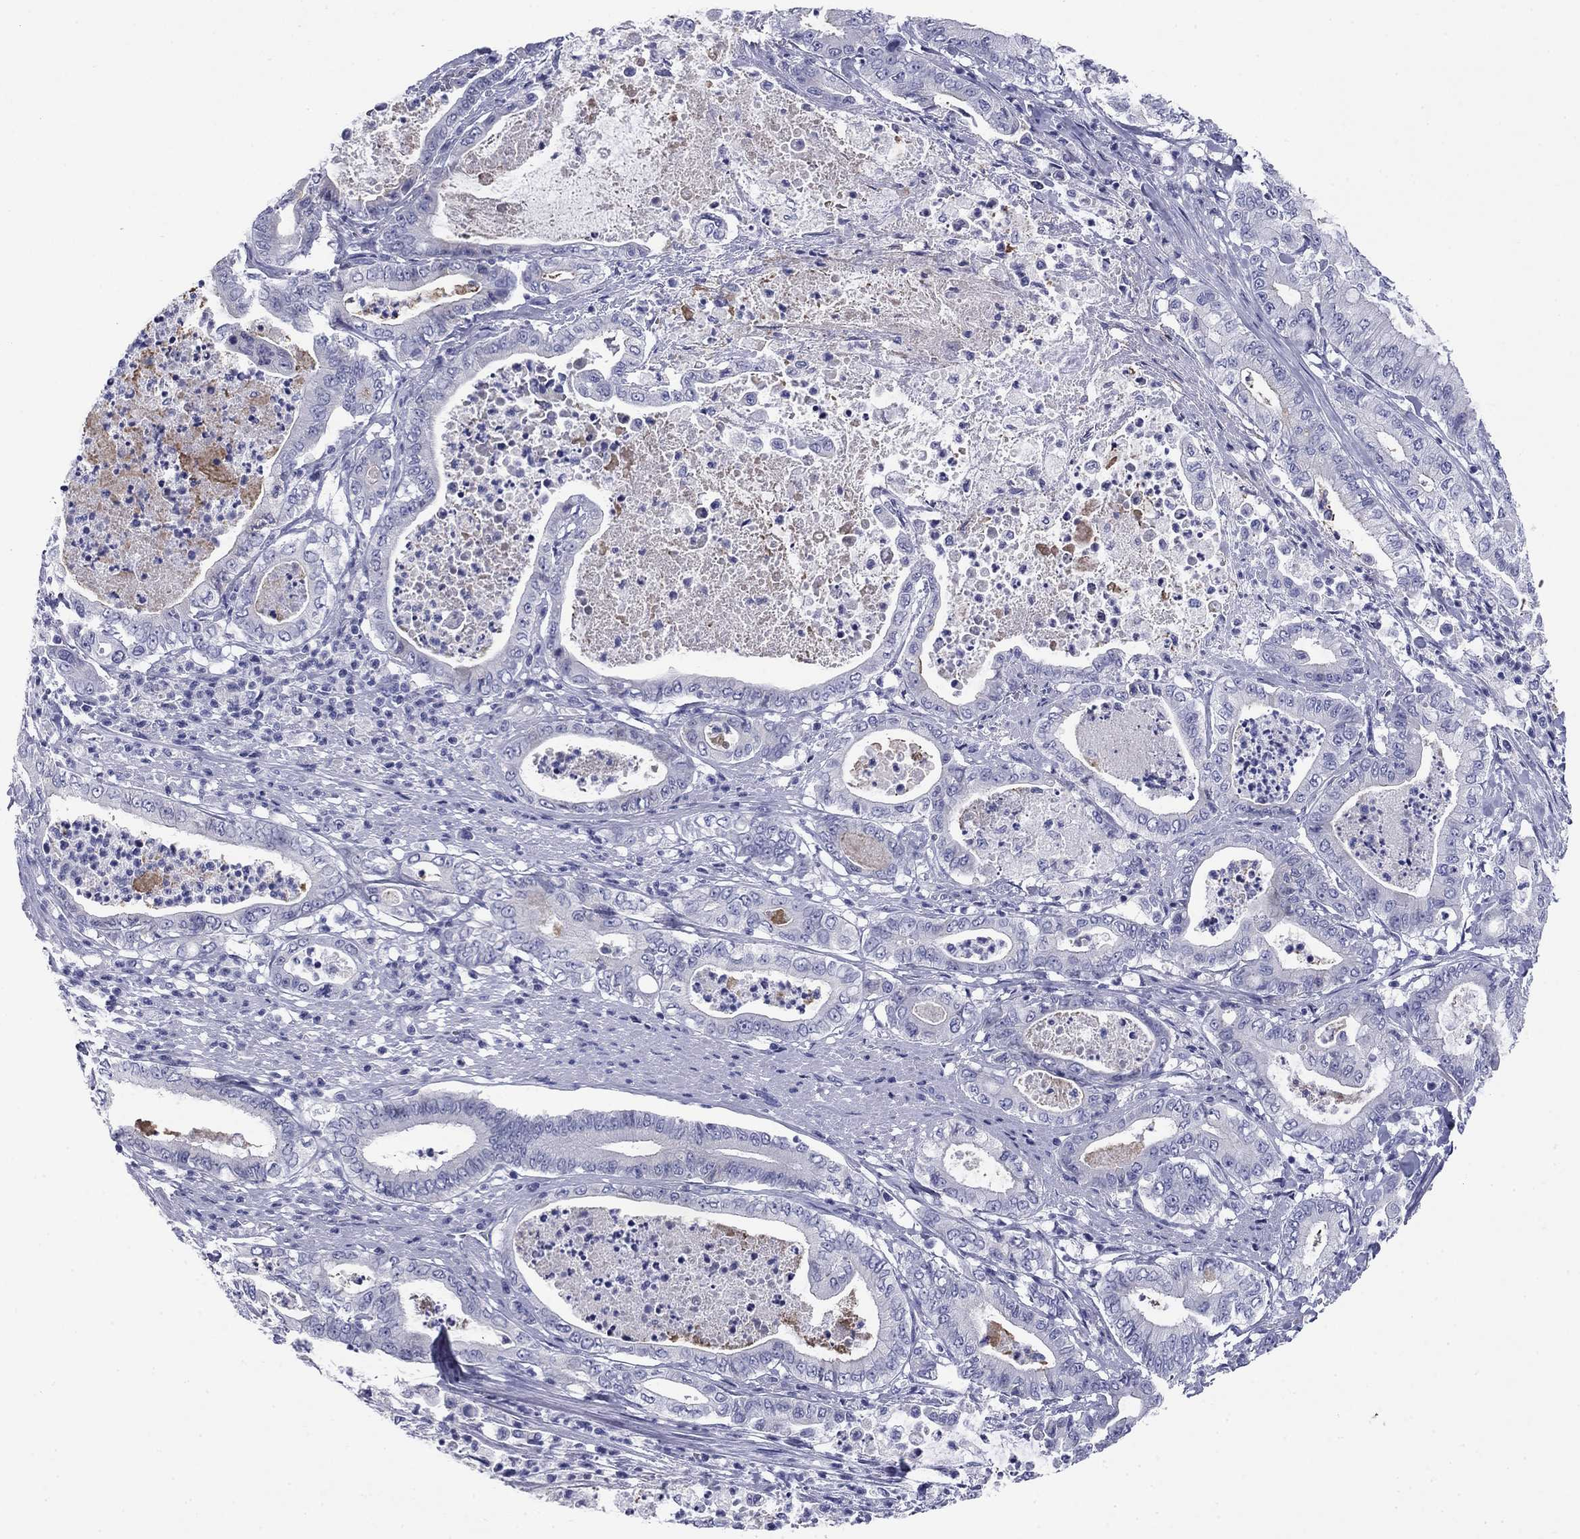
{"staining": {"intensity": "negative", "quantity": "none", "location": "none"}, "tissue": "pancreatic cancer", "cell_type": "Tumor cells", "image_type": "cancer", "snomed": [{"axis": "morphology", "description": "Adenocarcinoma, NOS"}, {"axis": "topography", "description": "Pancreas"}], "caption": "Pancreatic cancer was stained to show a protein in brown. There is no significant expression in tumor cells. (DAB (3,3'-diaminobenzidine) IHC with hematoxylin counter stain).", "gene": "ABCC2", "patient": {"sex": "male", "age": 71}}